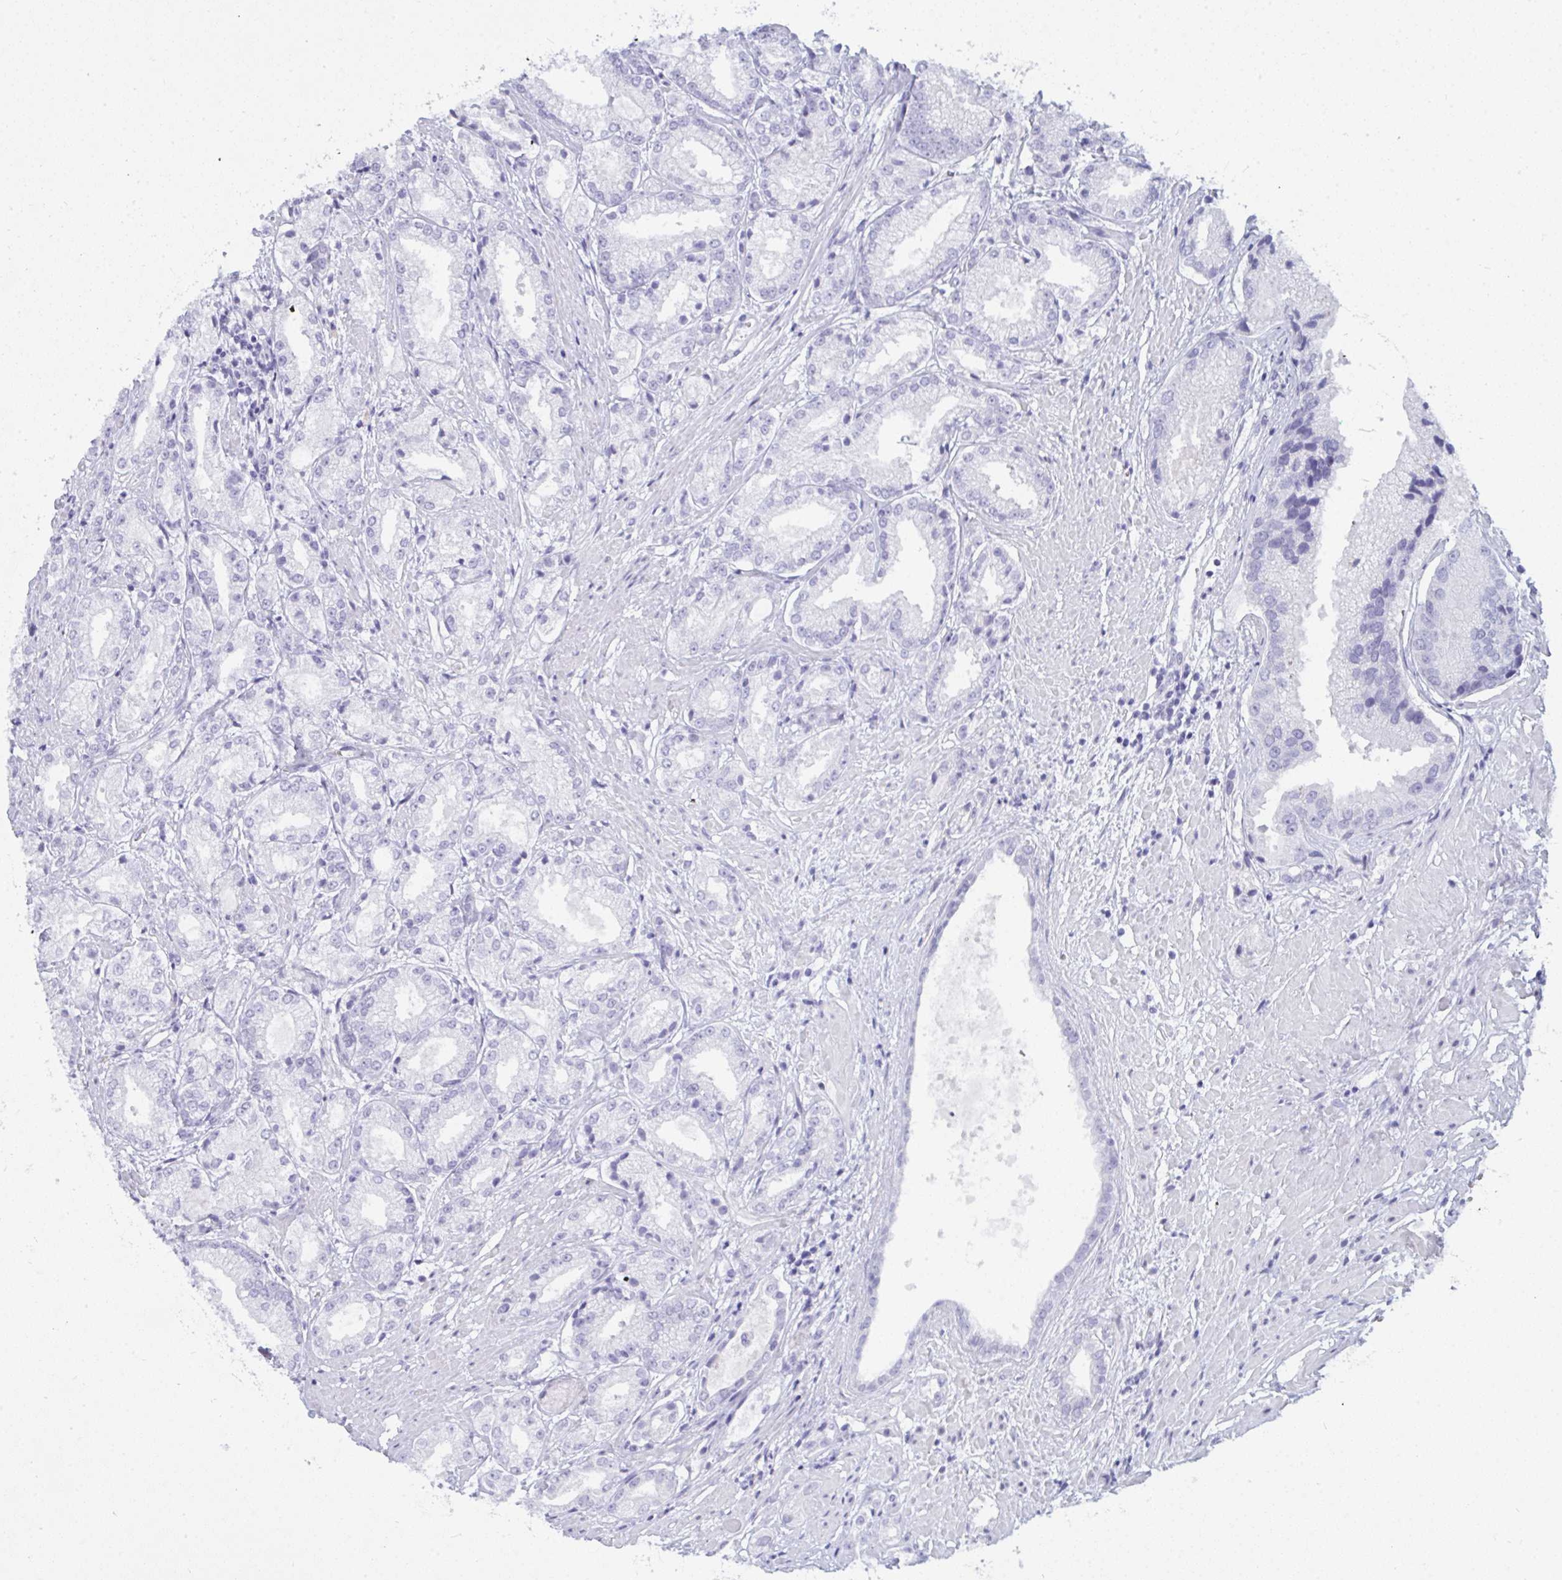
{"staining": {"intensity": "negative", "quantity": "none", "location": "none"}, "tissue": "prostate cancer", "cell_type": "Tumor cells", "image_type": "cancer", "snomed": [{"axis": "morphology", "description": "Adenocarcinoma, High grade"}, {"axis": "topography", "description": "Prostate"}], "caption": "This image is of high-grade adenocarcinoma (prostate) stained with immunohistochemistry (IHC) to label a protein in brown with the nuclei are counter-stained blue. There is no staining in tumor cells.", "gene": "PRDM9", "patient": {"sex": "male", "age": 61}}